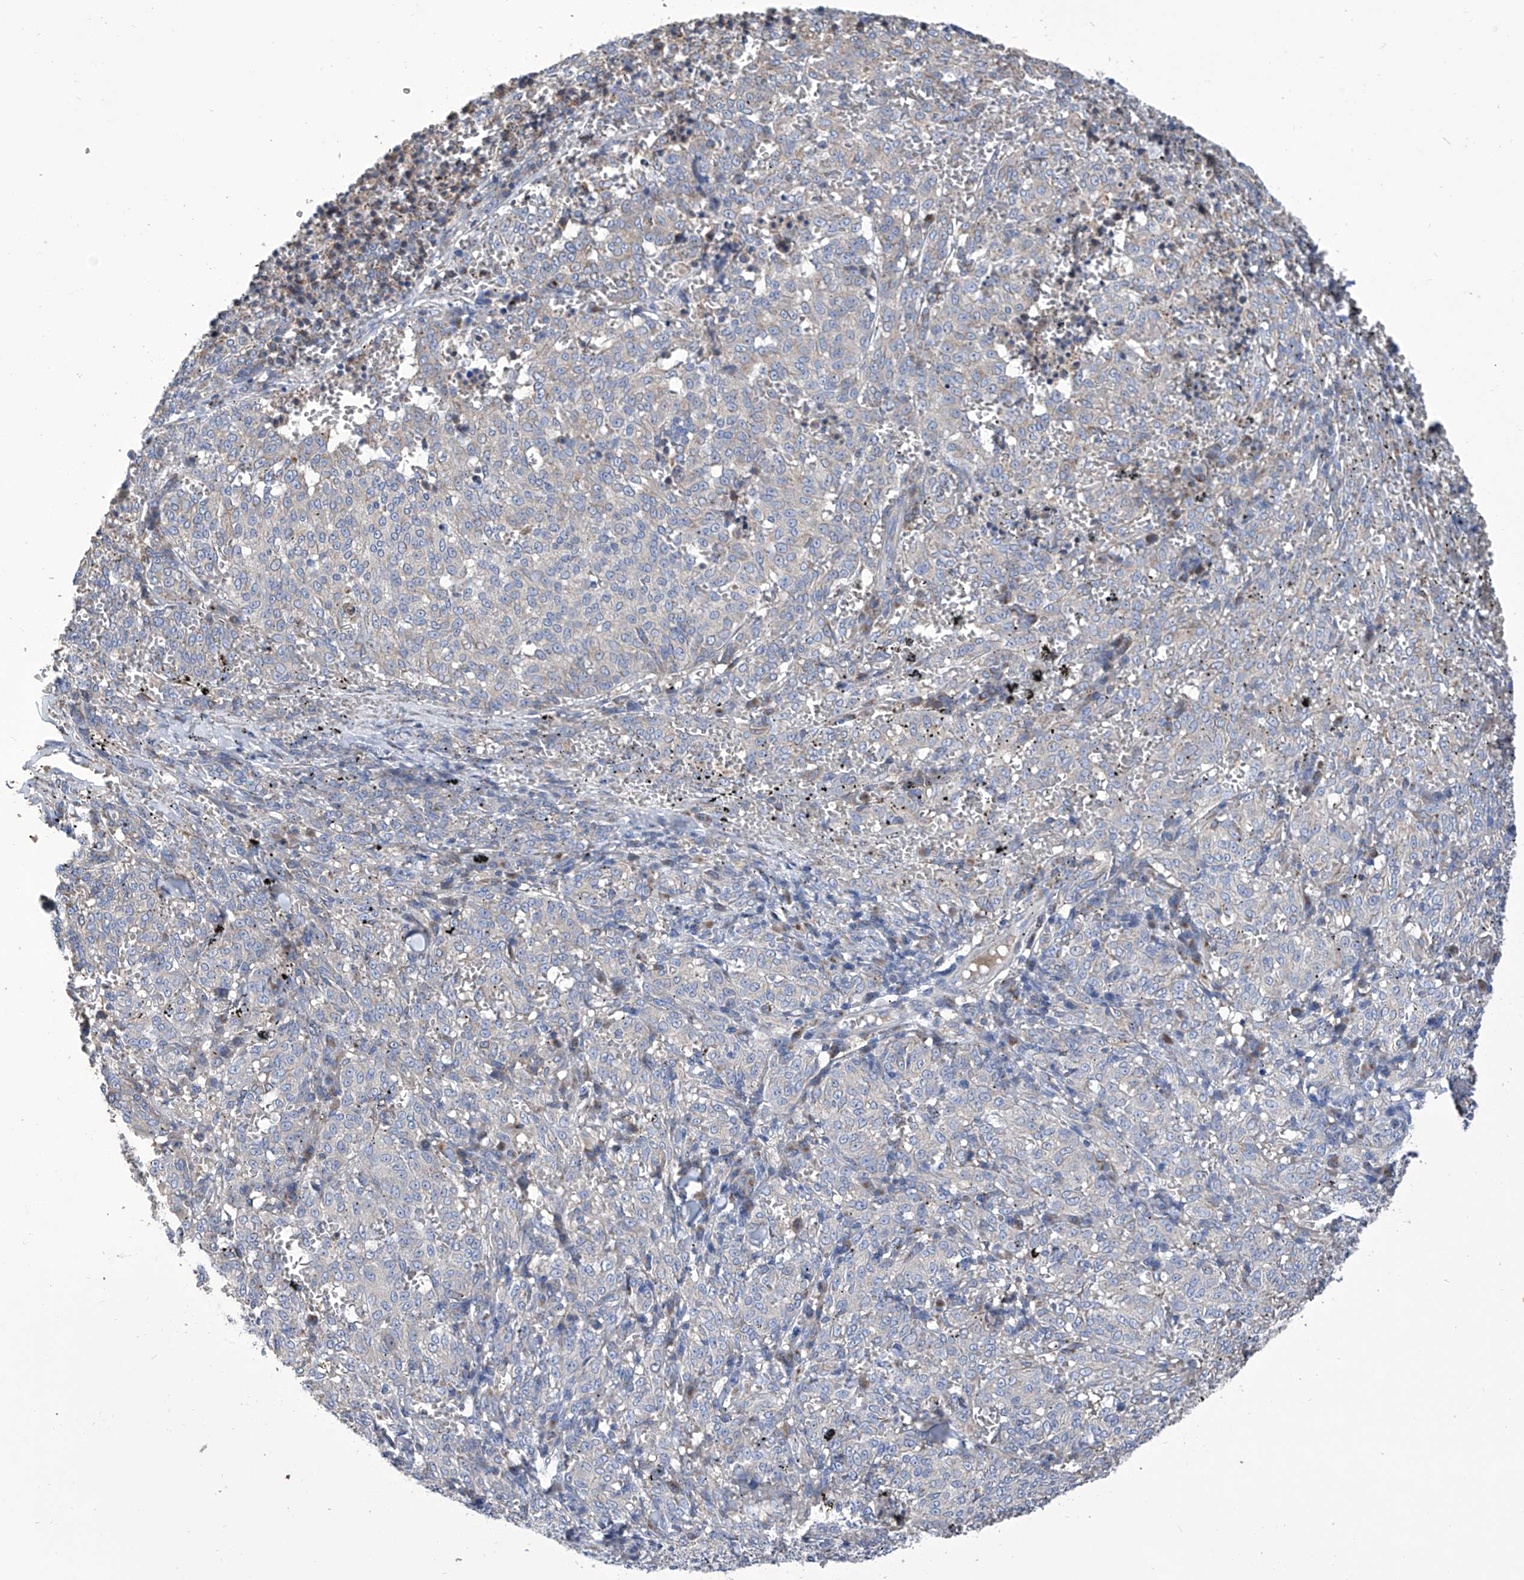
{"staining": {"intensity": "negative", "quantity": "none", "location": "none"}, "tissue": "melanoma", "cell_type": "Tumor cells", "image_type": "cancer", "snomed": [{"axis": "morphology", "description": "Malignant melanoma, NOS"}, {"axis": "topography", "description": "Skin"}], "caption": "High magnification brightfield microscopy of malignant melanoma stained with DAB (3,3'-diaminobenzidine) (brown) and counterstained with hematoxylin (blue): tumor cells show no significant expression.", "gene": "TJAP1", "patient": {"sex": "female", "age": 72}}